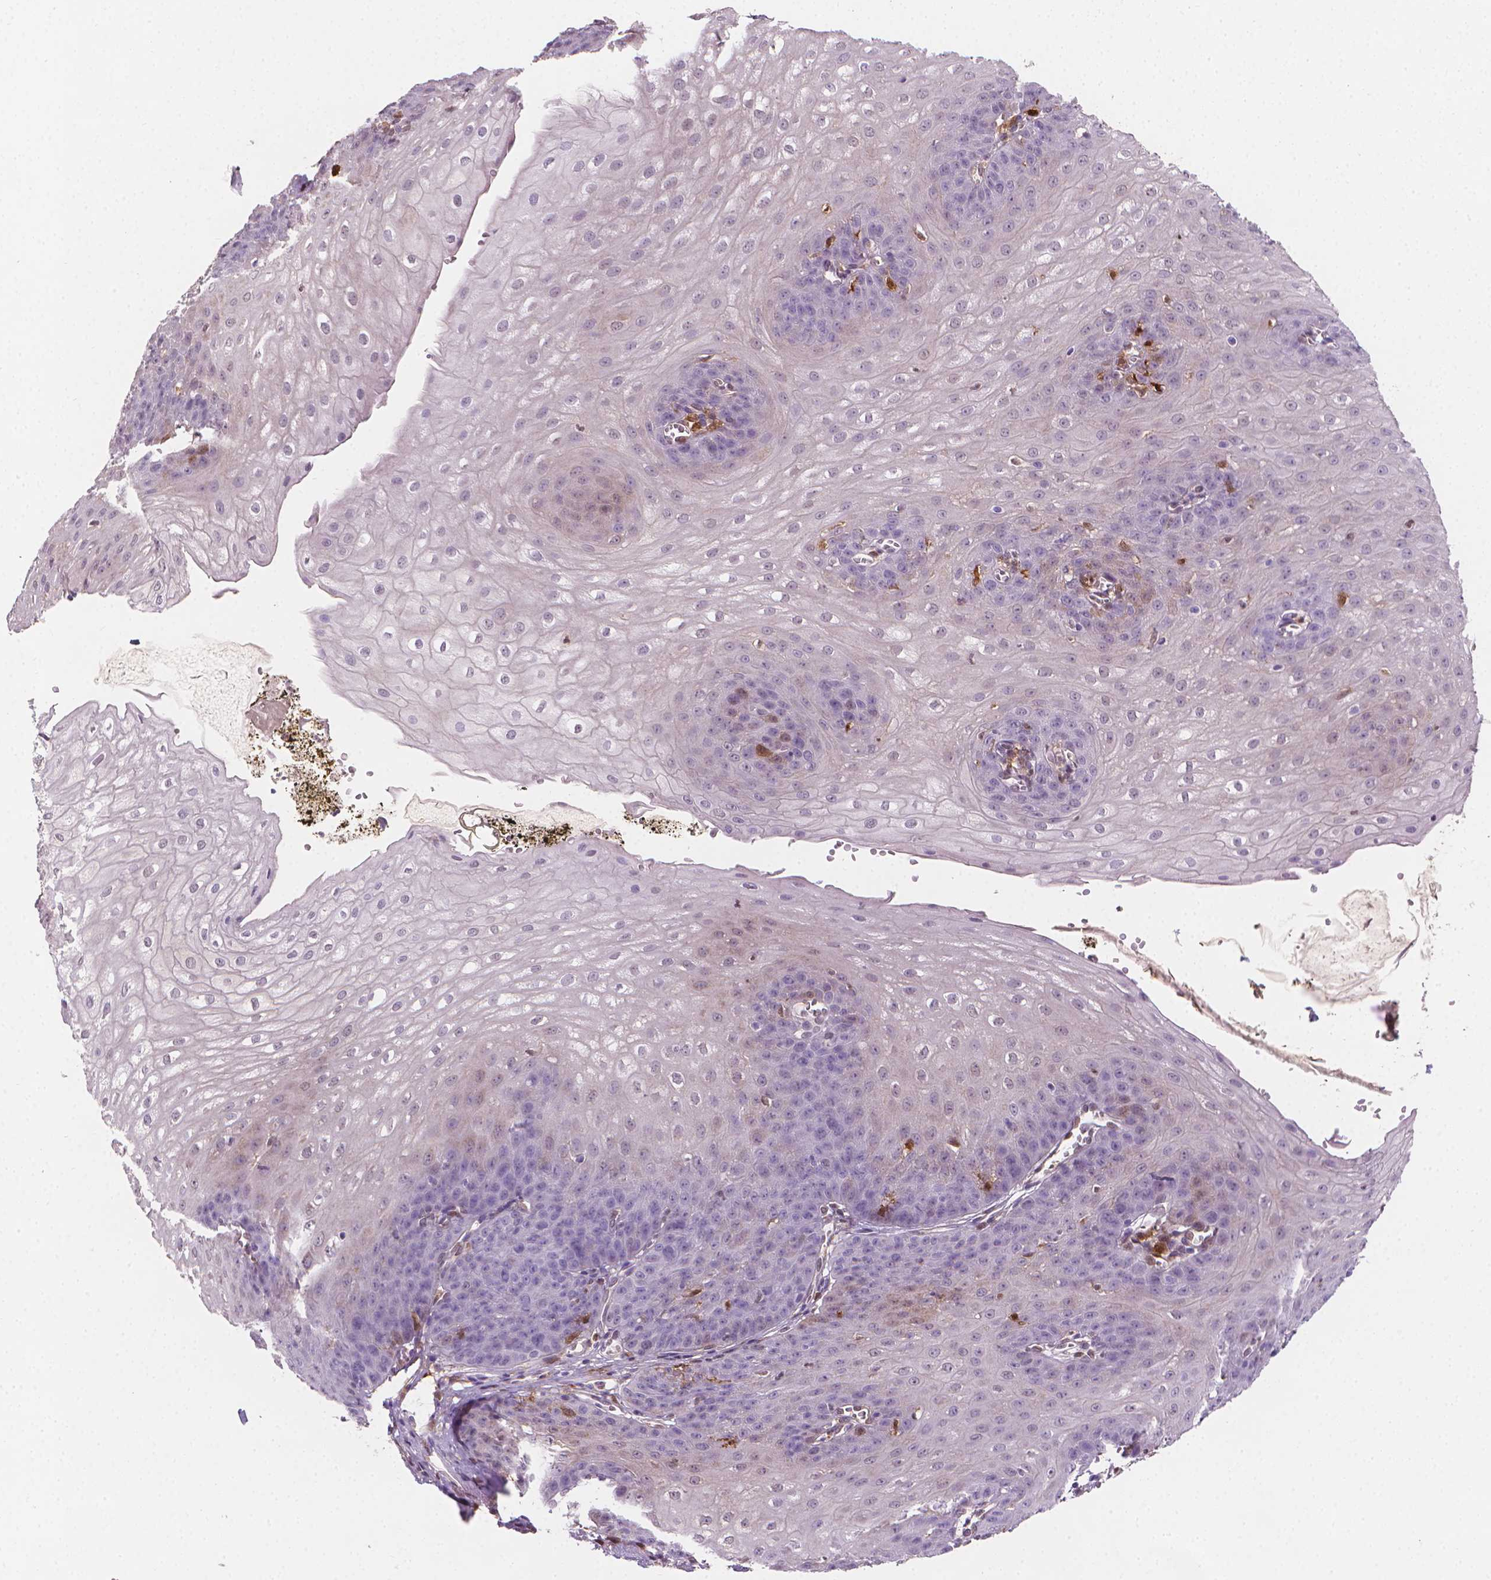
{"staining": {"intensity": "moderate", "quantity": "<25%", "location": "cytoplasmic/membranous,nuclear"}, "tissue": "esophagus", "cell_type": "Squamous epithelial cells", "image_type": "normal", "snomed": [{"axis": "morphology", "description": "Normal tissue, NOS"}, {"axis": "topography", "description": "Esophagus"}], "caption": "Brown immunohistochemical staining in unremarkable esophagus shows moderate cytoplasmic/membranous,nuclear expression in approximately <25% of squamous epithelial cells.", "gene": "TNFAIP2", "patient": {"sex": "male", "age": 71}}